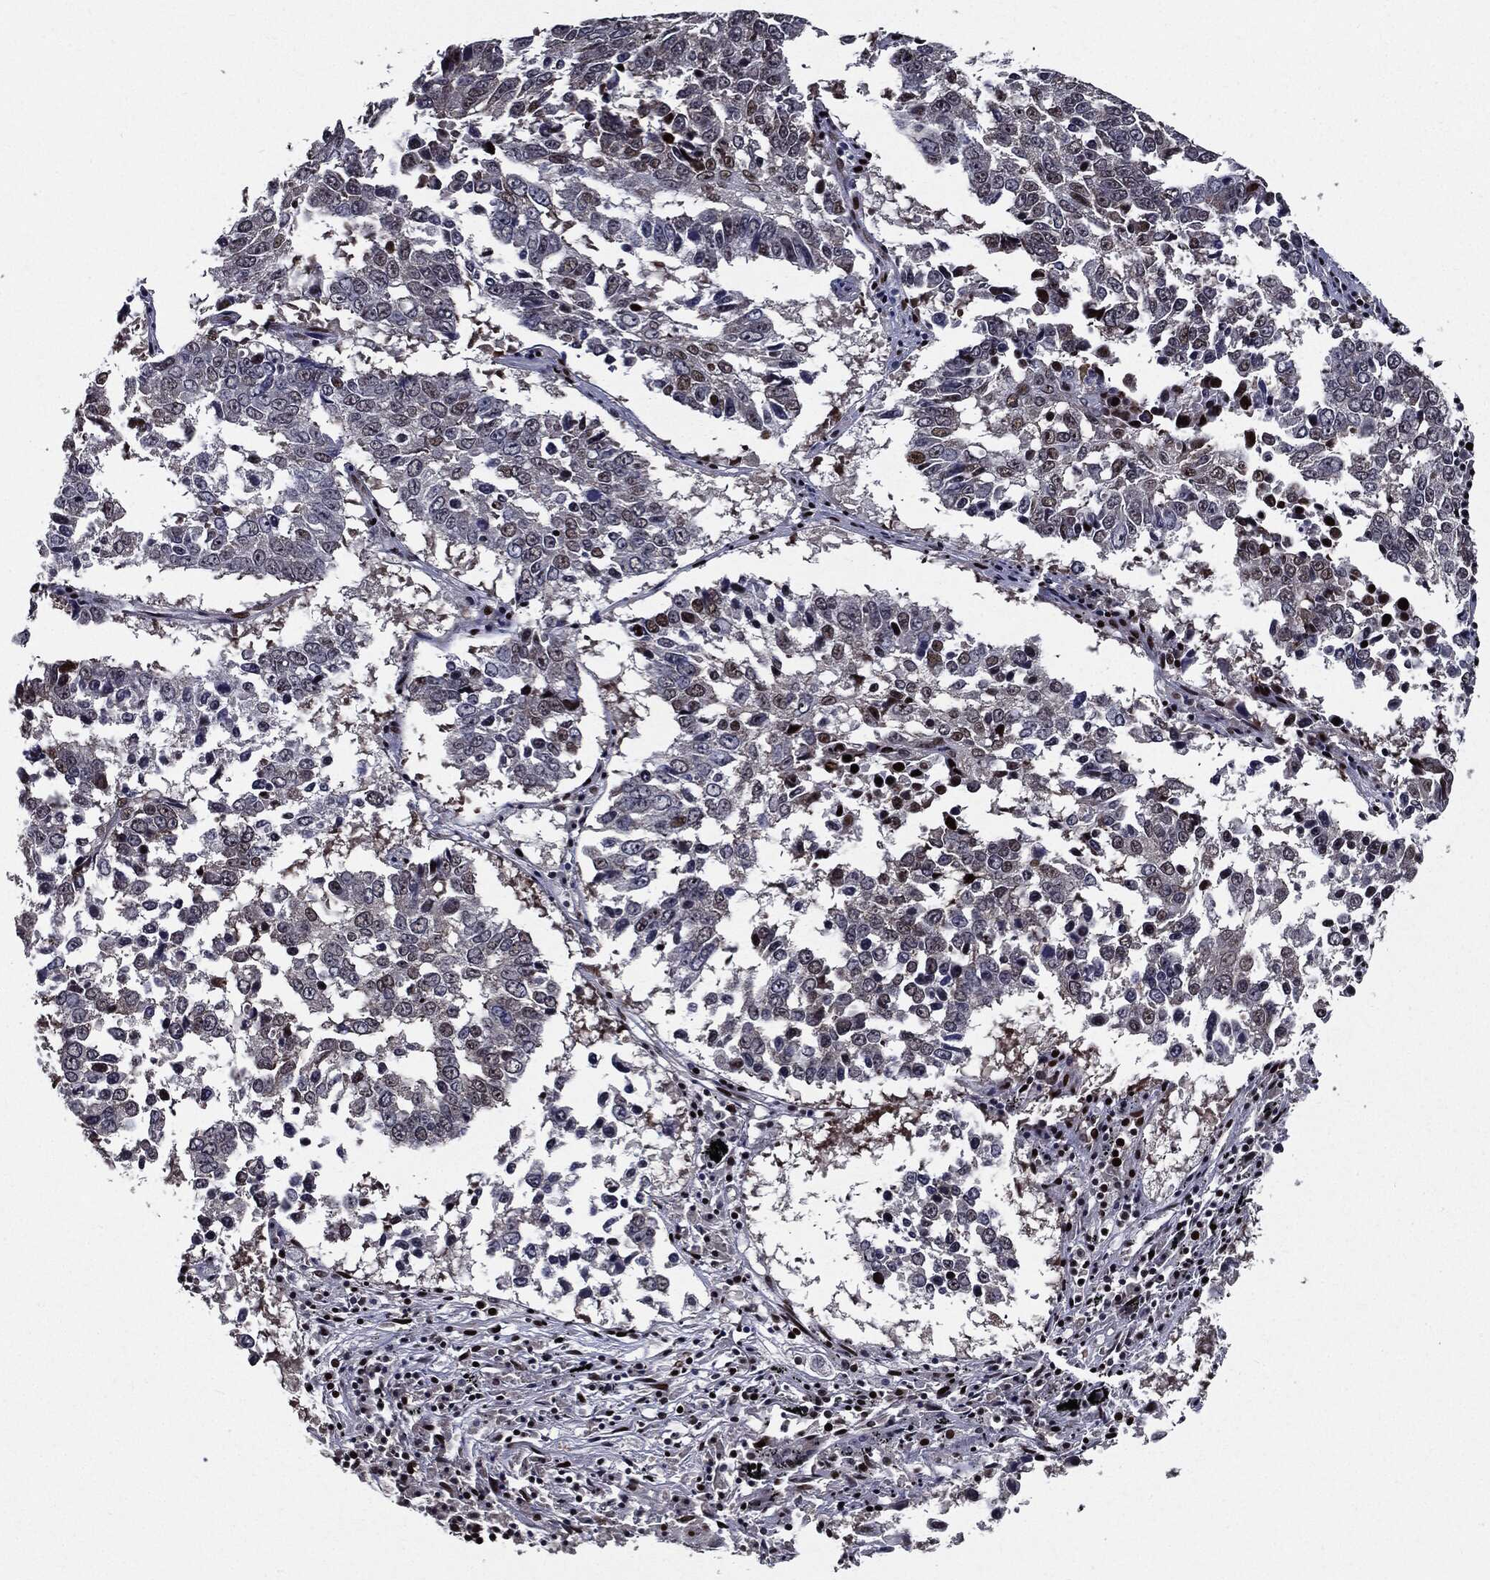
{"staining": {"intensity": "weak", "quantity": "<25%", "location": "nuclear"}, "tissue": "lung cancer", "cell_type": "Tumor cells", "image_type": "cancer", "snomed": [{"axis": "morphology", "description": "Squamous cell carcinoma, NOS"}, {"axis": "topography", "description": "Lung"}], "caption": "The micrograph demonstrates no significant positivity in tumor cells of lung squamous cell carcinoma.", "gene": "ZFP91", "patient": {"sex": "male", "age": 82}}